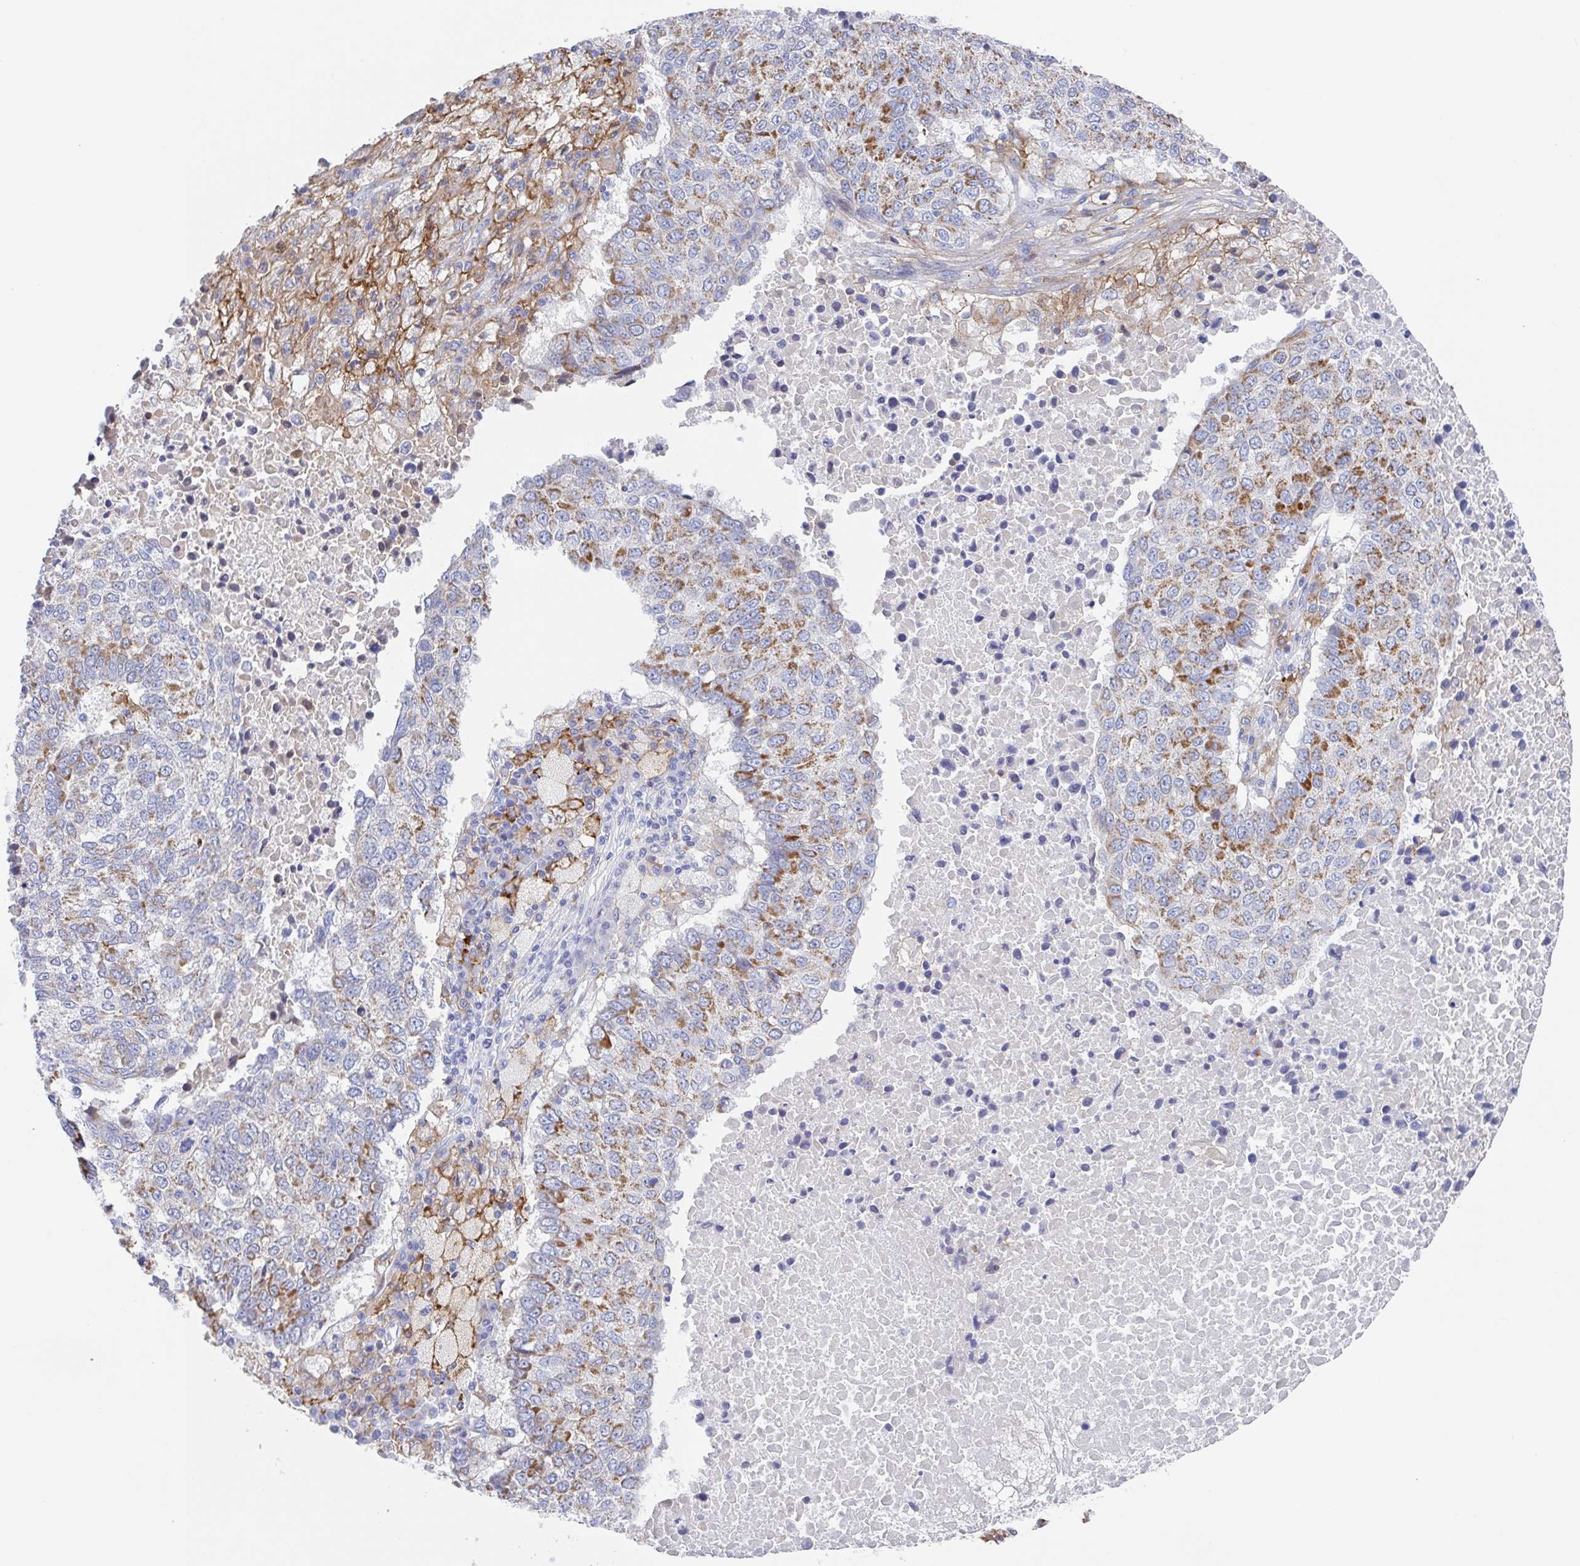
{"staining": {"intensity": "moderate", "quantity": "25%-75%", "location": "cytoplasmic/membranous"}, "tissue": "lung cancer", "cell_type": "Tumor cells", "image_type": "cancer", "snomed": [{"axis": "morphology", "description": "Squamous cell carcinoma, NOS"}, {"axis": "topography", "description": "Lung"}], "caption": "High-magnification brightfield microscopy of lung squamous cell carcinoma stained with DAB (brown) and counterstained with hematoxylin (blue). tumor cells exhibit moderate cytoplasmic/membranous expression is present in about25%-75% of cells.", "gene": "FCGR3A", "patient": {"sex": "male", "age": 73}}